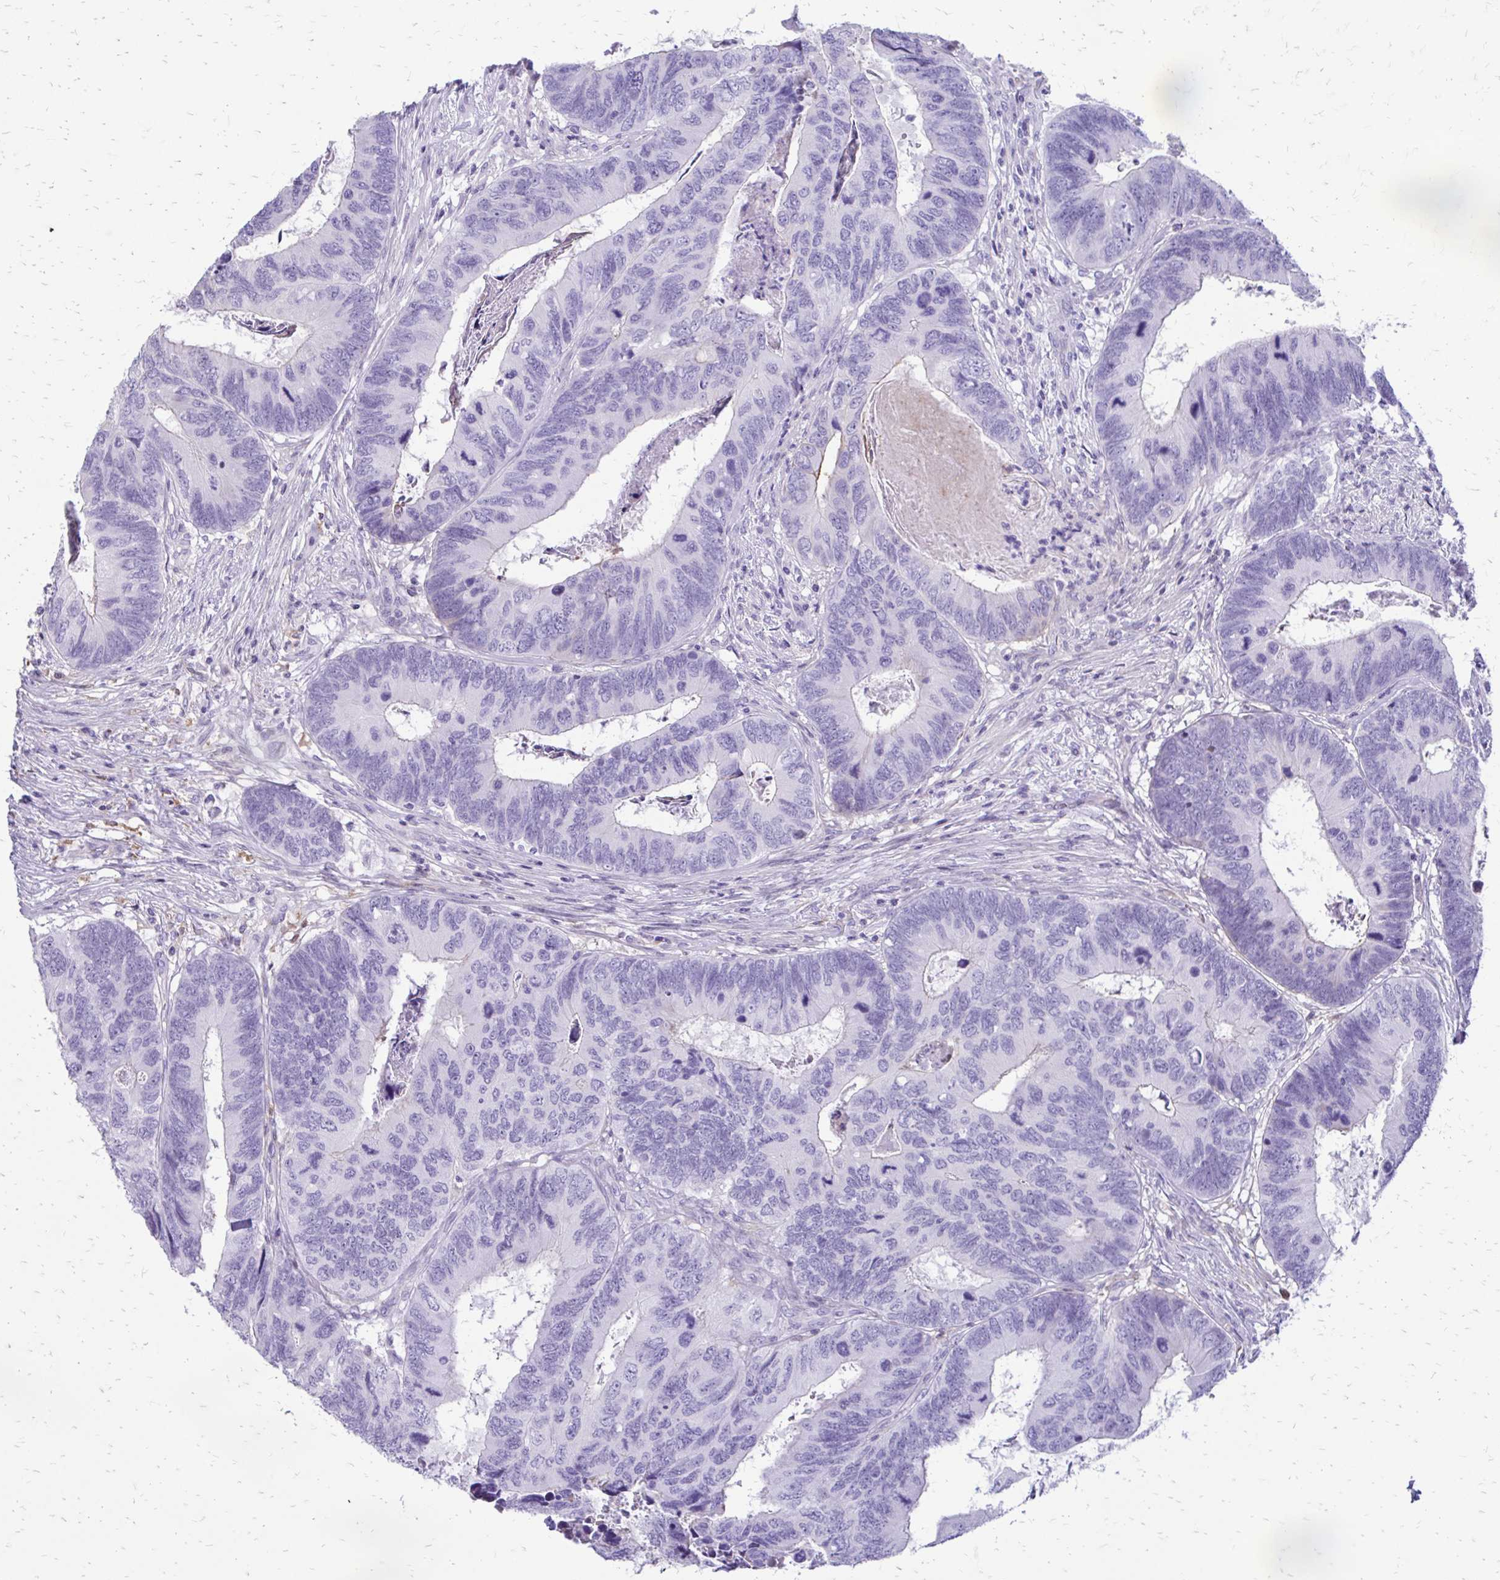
{"staining": {"intensity": "negative", "quantity": "none", "location": "none"}, "tissue": "colorectal cancer", "cell_type": "Tumor cells", "image_type": "cancer", "snomed": [{"axis": "morphology", "description": "Adenocarcinoma, NOS"}, {"axis": "topography", "description": "Colon"}], "caption": "An image of human colorectal cancer is negative for staining in tumor cells. (DAB IHC, high magnification).", "gene": "SIGLEC11", "patient": {"sex": "female", "age": 67}}